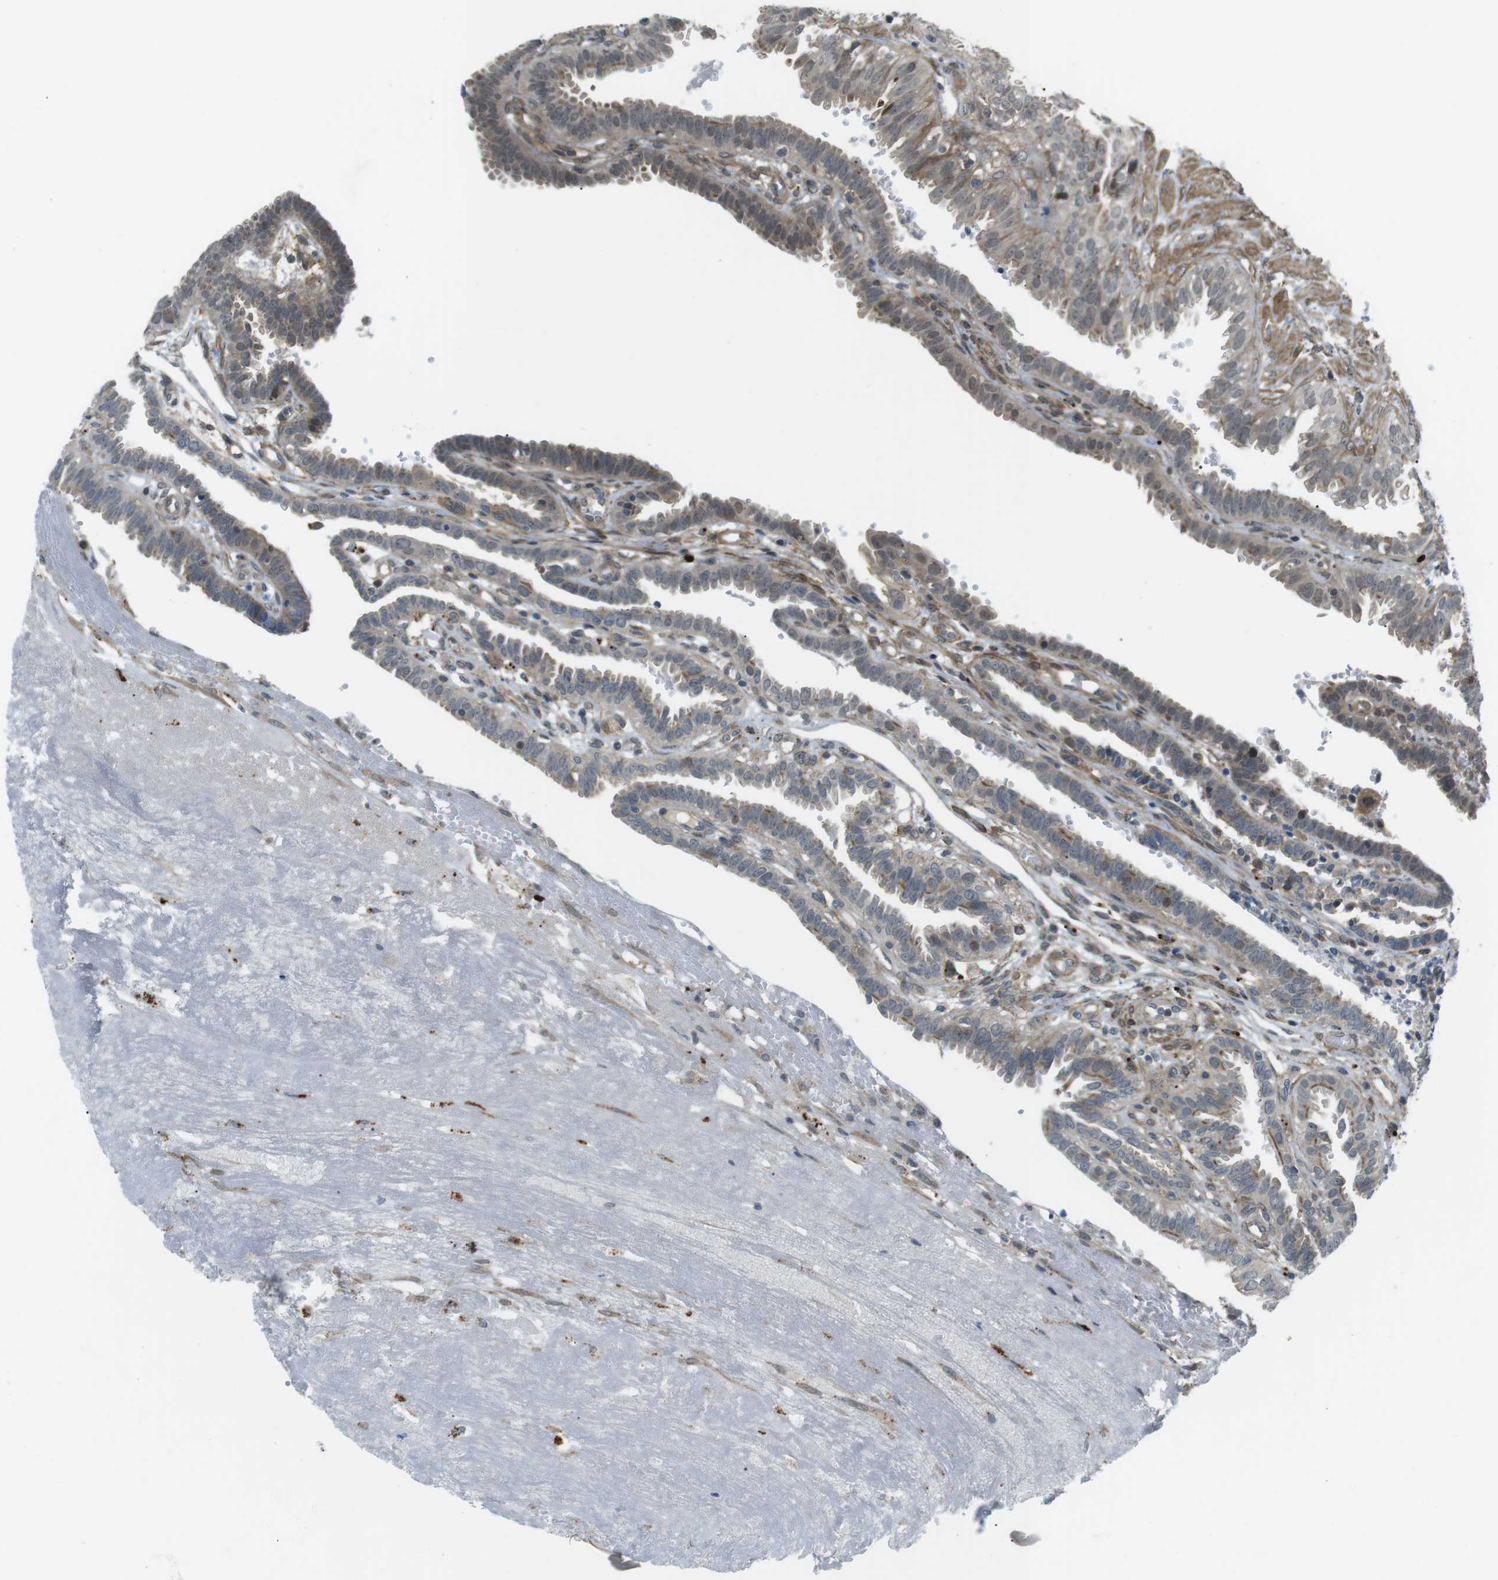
{"staining": {"intensity": "weak", "quantity": "25%-75%", "location": "cytoplasmic/membranous"}, "tissue": "fallopian tube", "cell_type": "Glandular cells", "image_type": "normal", "snomed": [{"axis": "morphology", "description": "Normal tissue, NOS"}, {"axis": "topography", "description": "Fallopian tube"}, {"axis": "topography", "description": "Placenta"}], "caption": "This is a photomicrograph of IHC staining of normal fallopian tube, which shows weak positivity in the cytoplasmic/membranous of glandular cells.", "gene": "KANK2", "patient": {"sex": "female", "age": 34}}